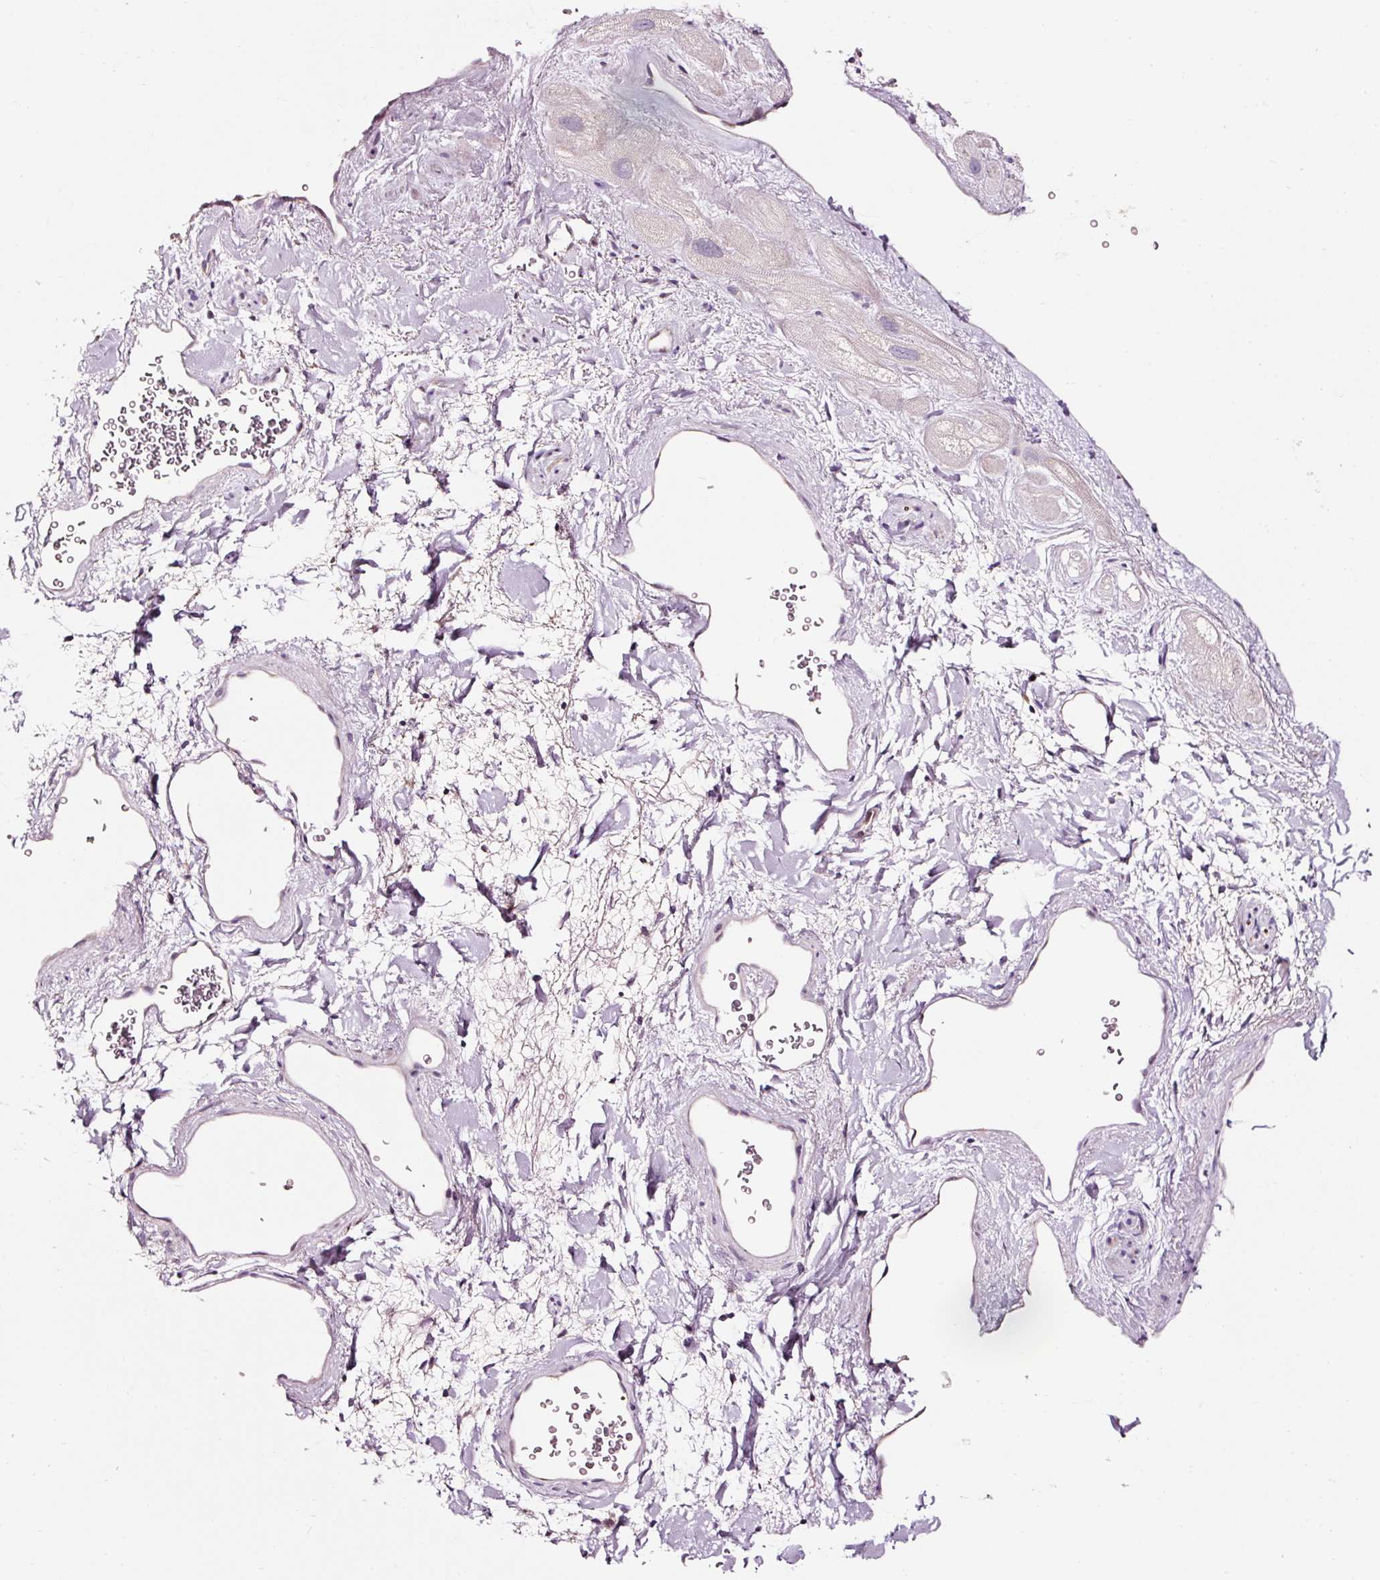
{"staining": {"intensity": "weak", "quantity": "25%-75%", "location": "cytoplasmic/membranous"}, "tissue": "heart muscle", "cell_type": "Cardiomyocytes", "image_type": "normal", "snomed": [{"axis": "morphology", "description": "Normal tissue, NOS"}, {"axis": "topography", "description": "Heart"}], "caption": "Immunohistochemistry (IHC) image of unremarkable heart muscle stained for a protein (brown), which displays low levels of weak cytoplasmic/membranous staining in approximately 25%-75% of cardiomyocytes.", "gene": "NAPA", "patient": {"sex": "male", "age": 49}}